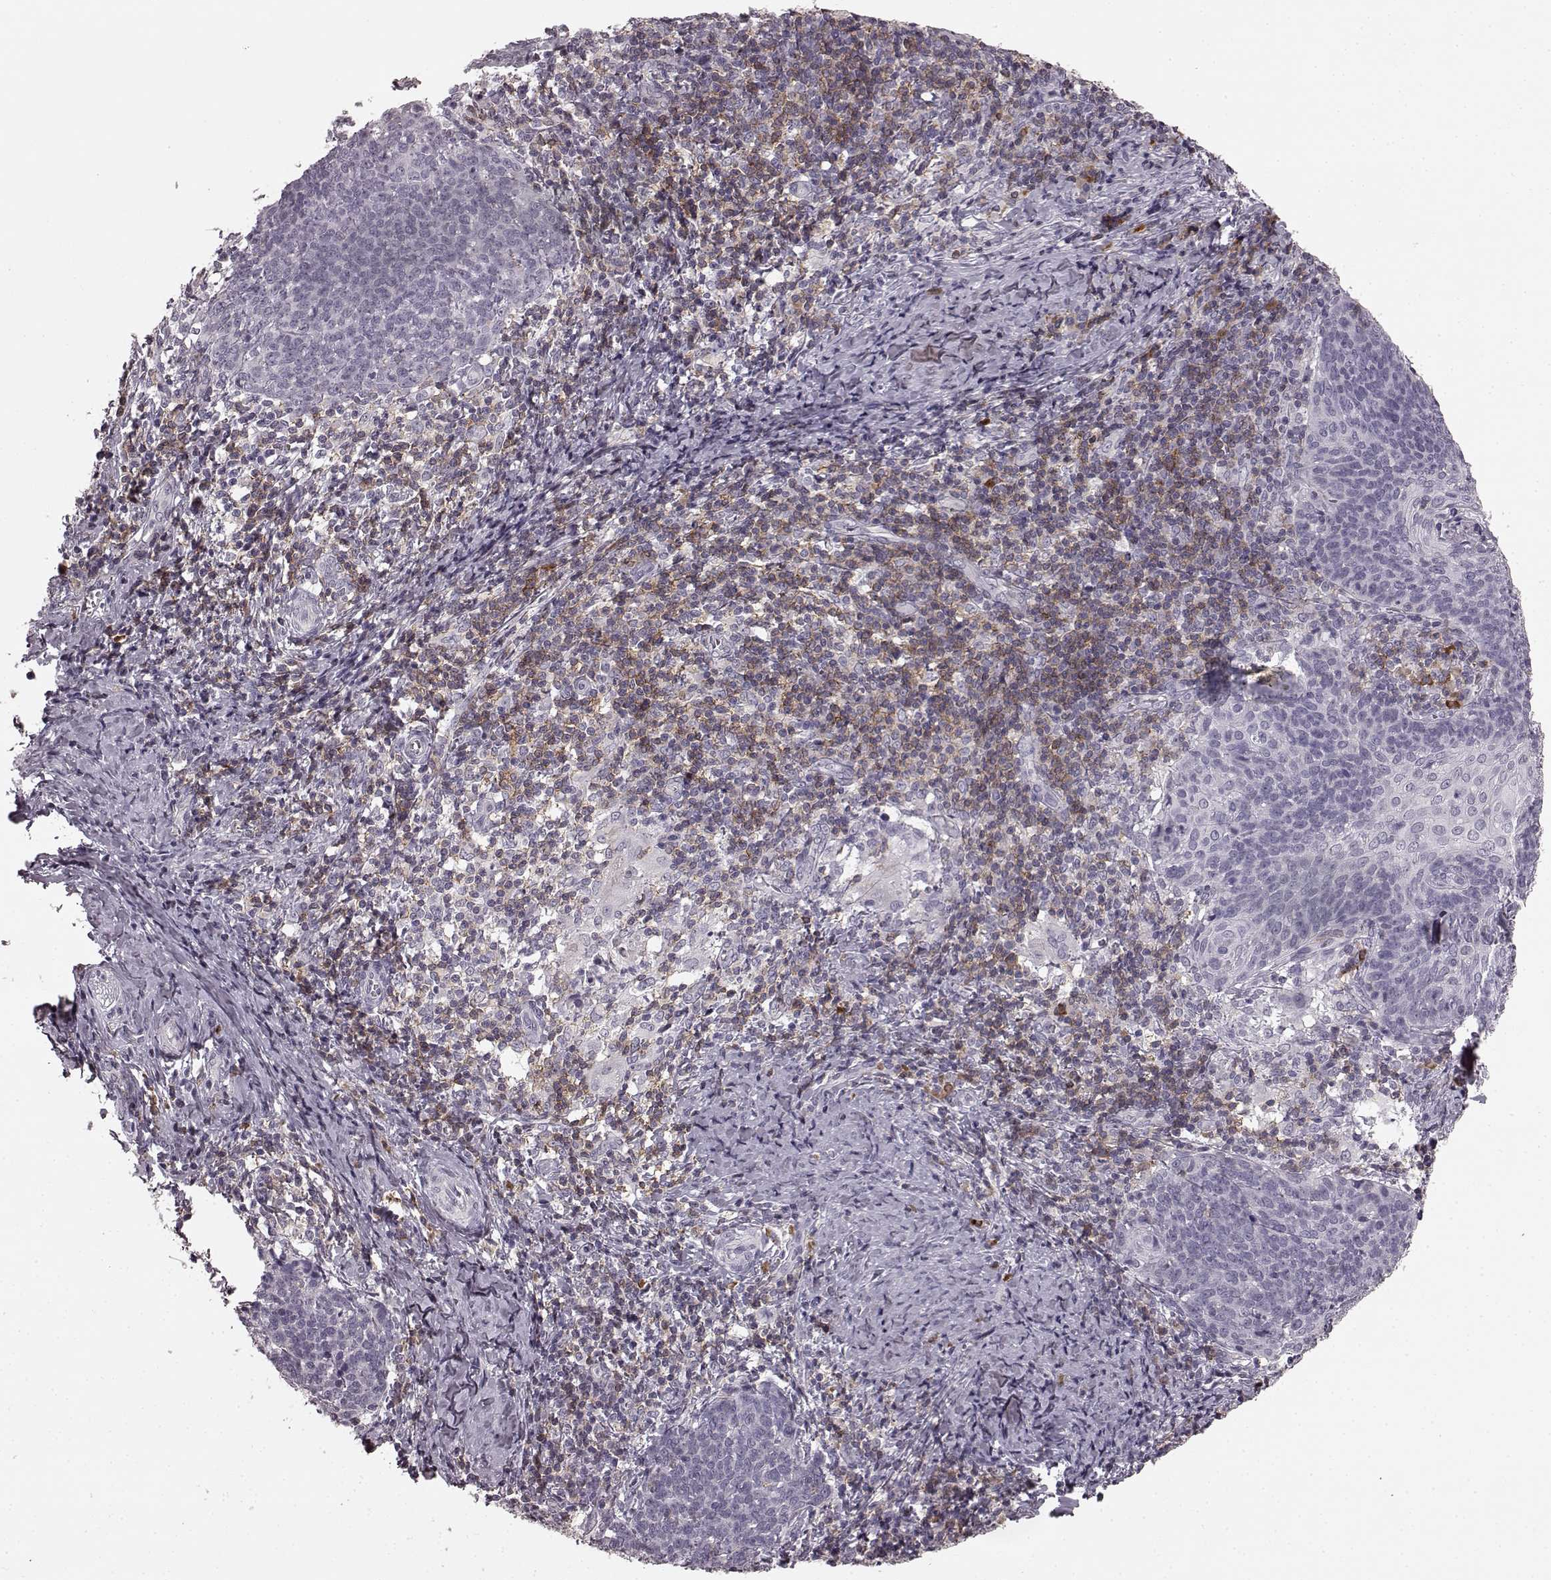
{"staining": {"intensity": "negative", "quantity": "none", "location": "none"}, "tissue": "cervical cancer", "cell_type": "Tumor cells", "image_type": "cancer", "snomed": [{"axis": "morphology", "description": "Normal tissue, NOS"}, {"axis": "morphology", "description": "Squamous cell carcinoma, NOS"}, {"axis": "topography", "description": "Cervix"}], "caption": "A histopathology image of squamous cell carcinoma (cervical) stained for a protein demonstrates no brown staining in tumor cells.", "gene": "CD28", "patient": {"sex": "female", "age": 39}}